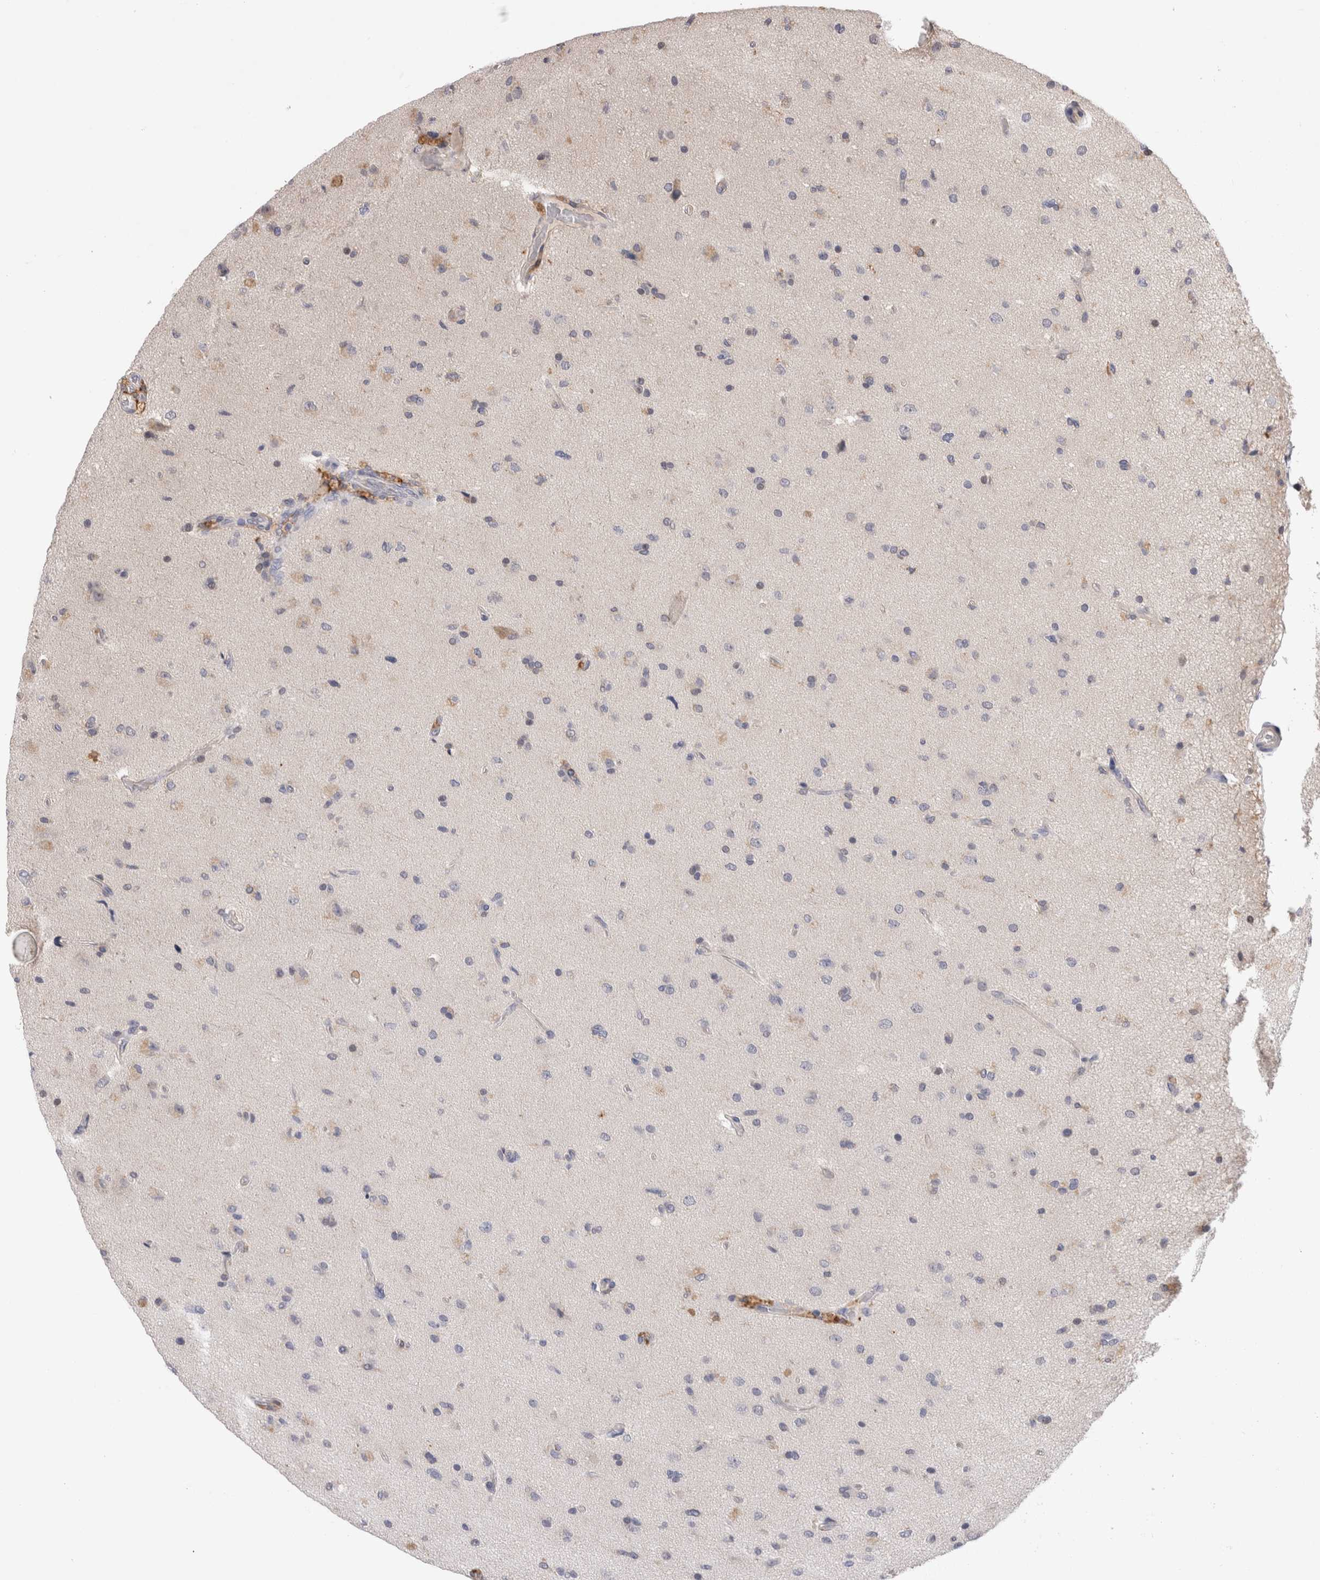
{"staining": {"intensity": "negative", "quantity": "none", "location": "none"}, "tissue": "glioma", "cell_type": "Tumor cells", "image_type": "cancer", "snomed": [{"axis": "morphology", "description": "Glioma, malignant, High grade"}, {"axis": "topography", "description": "Brain"}], "caption": "A photomicrograph of human high-grade glioma (malignant) is negative for staining in tumor cells.", "gene": "VSIG4", "patient": {"sex": "male", "age": 72}}